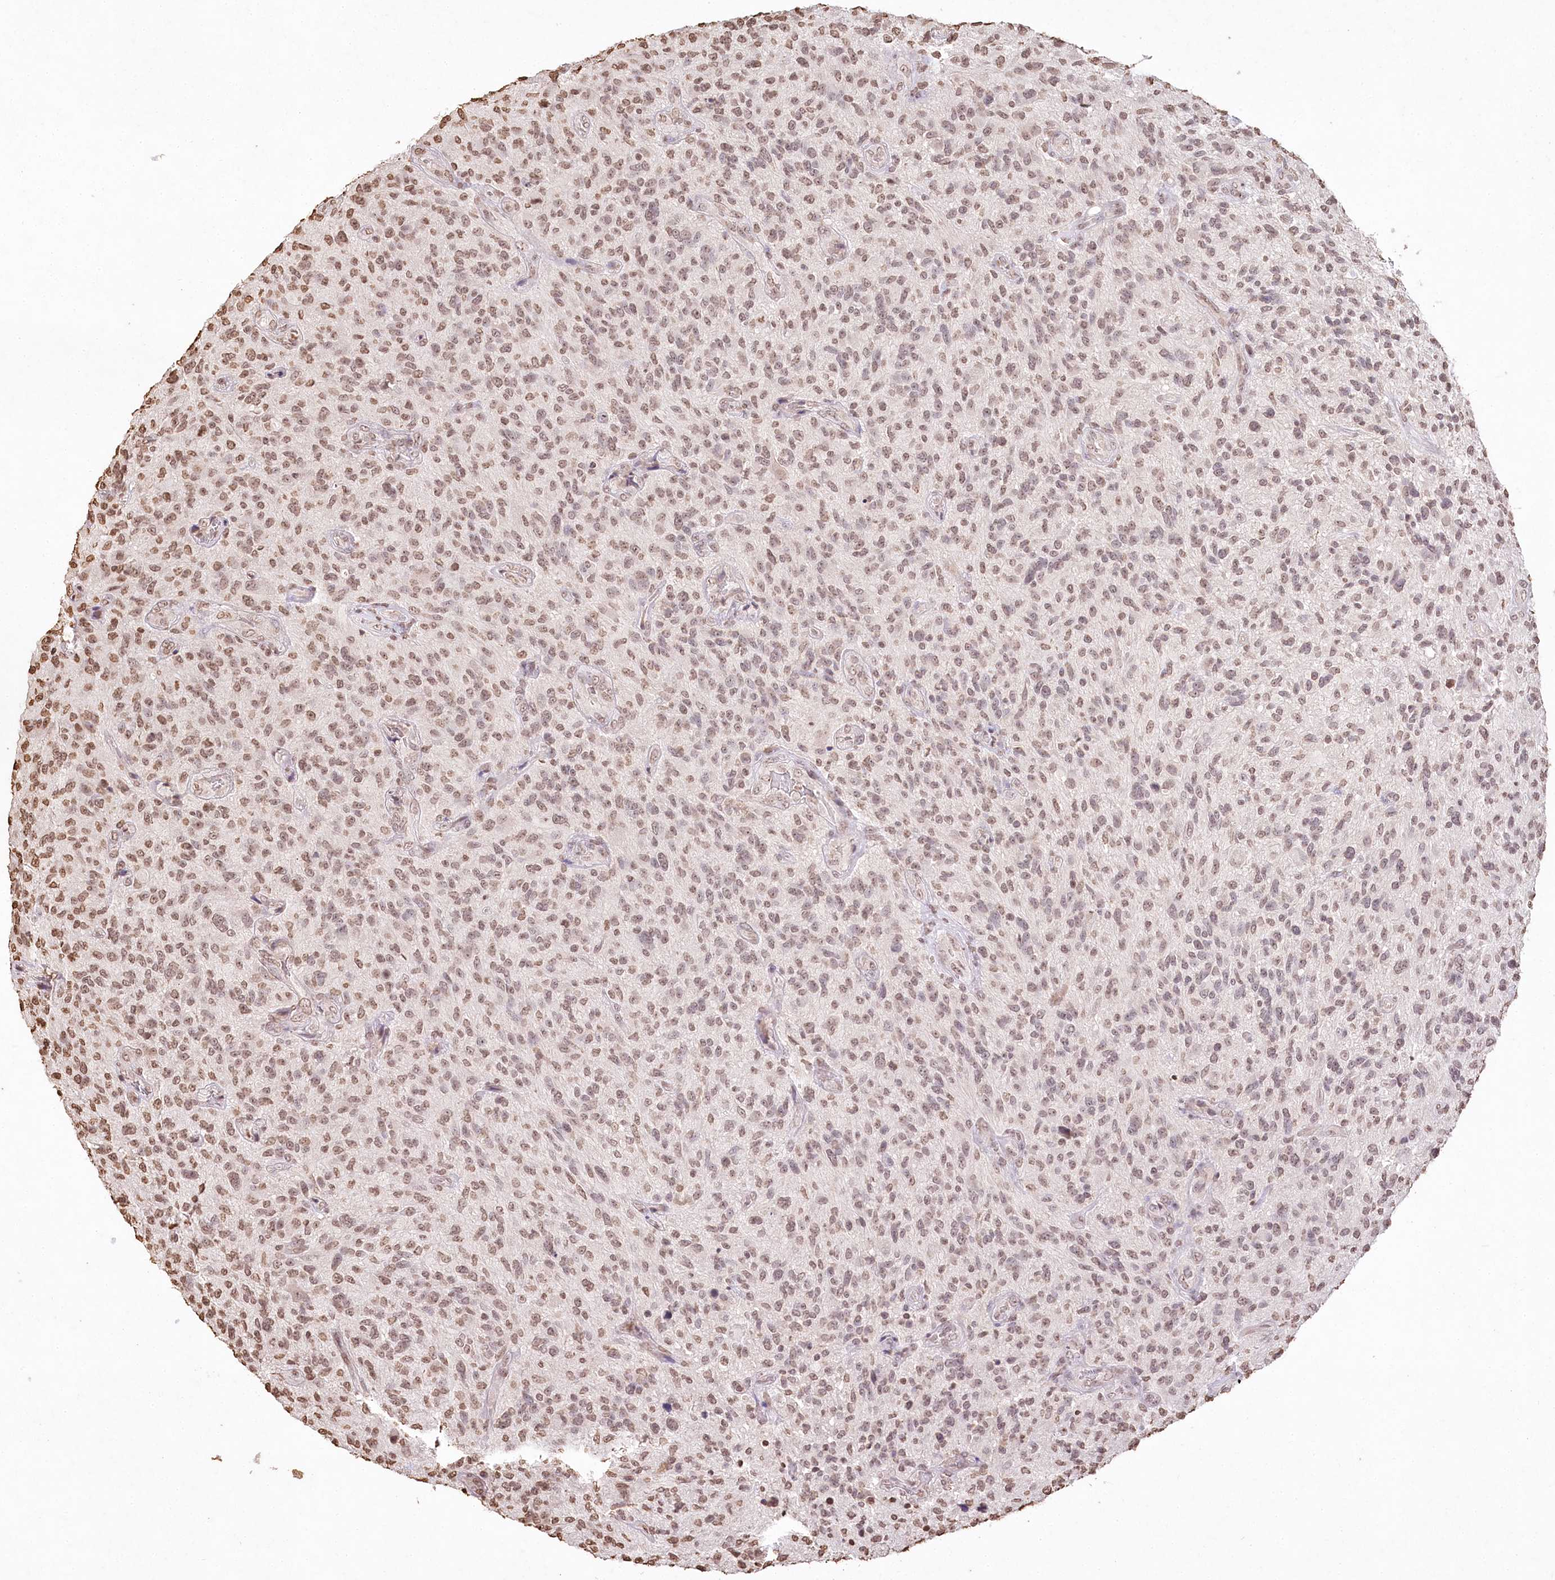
{"staining": {"intensity": "moderate", "quantity": ">75%", "location": "nuclear"}, "tissue": "glioma", "cell_type": "Tumor cells", "image_type": "cancer", "snomed": [{"axis": "morphology", "description": "Glioma, malignant, High grade"}, {"axis": "topography", "description": "Brain"}], "caption": "The immunohistochemical stain labels moderate nuclear staining in tumor cells of malignant glioma (high-grade) tissue.", "gene": "DMXL1", "patient": {"sex": "male", "age": 47}}